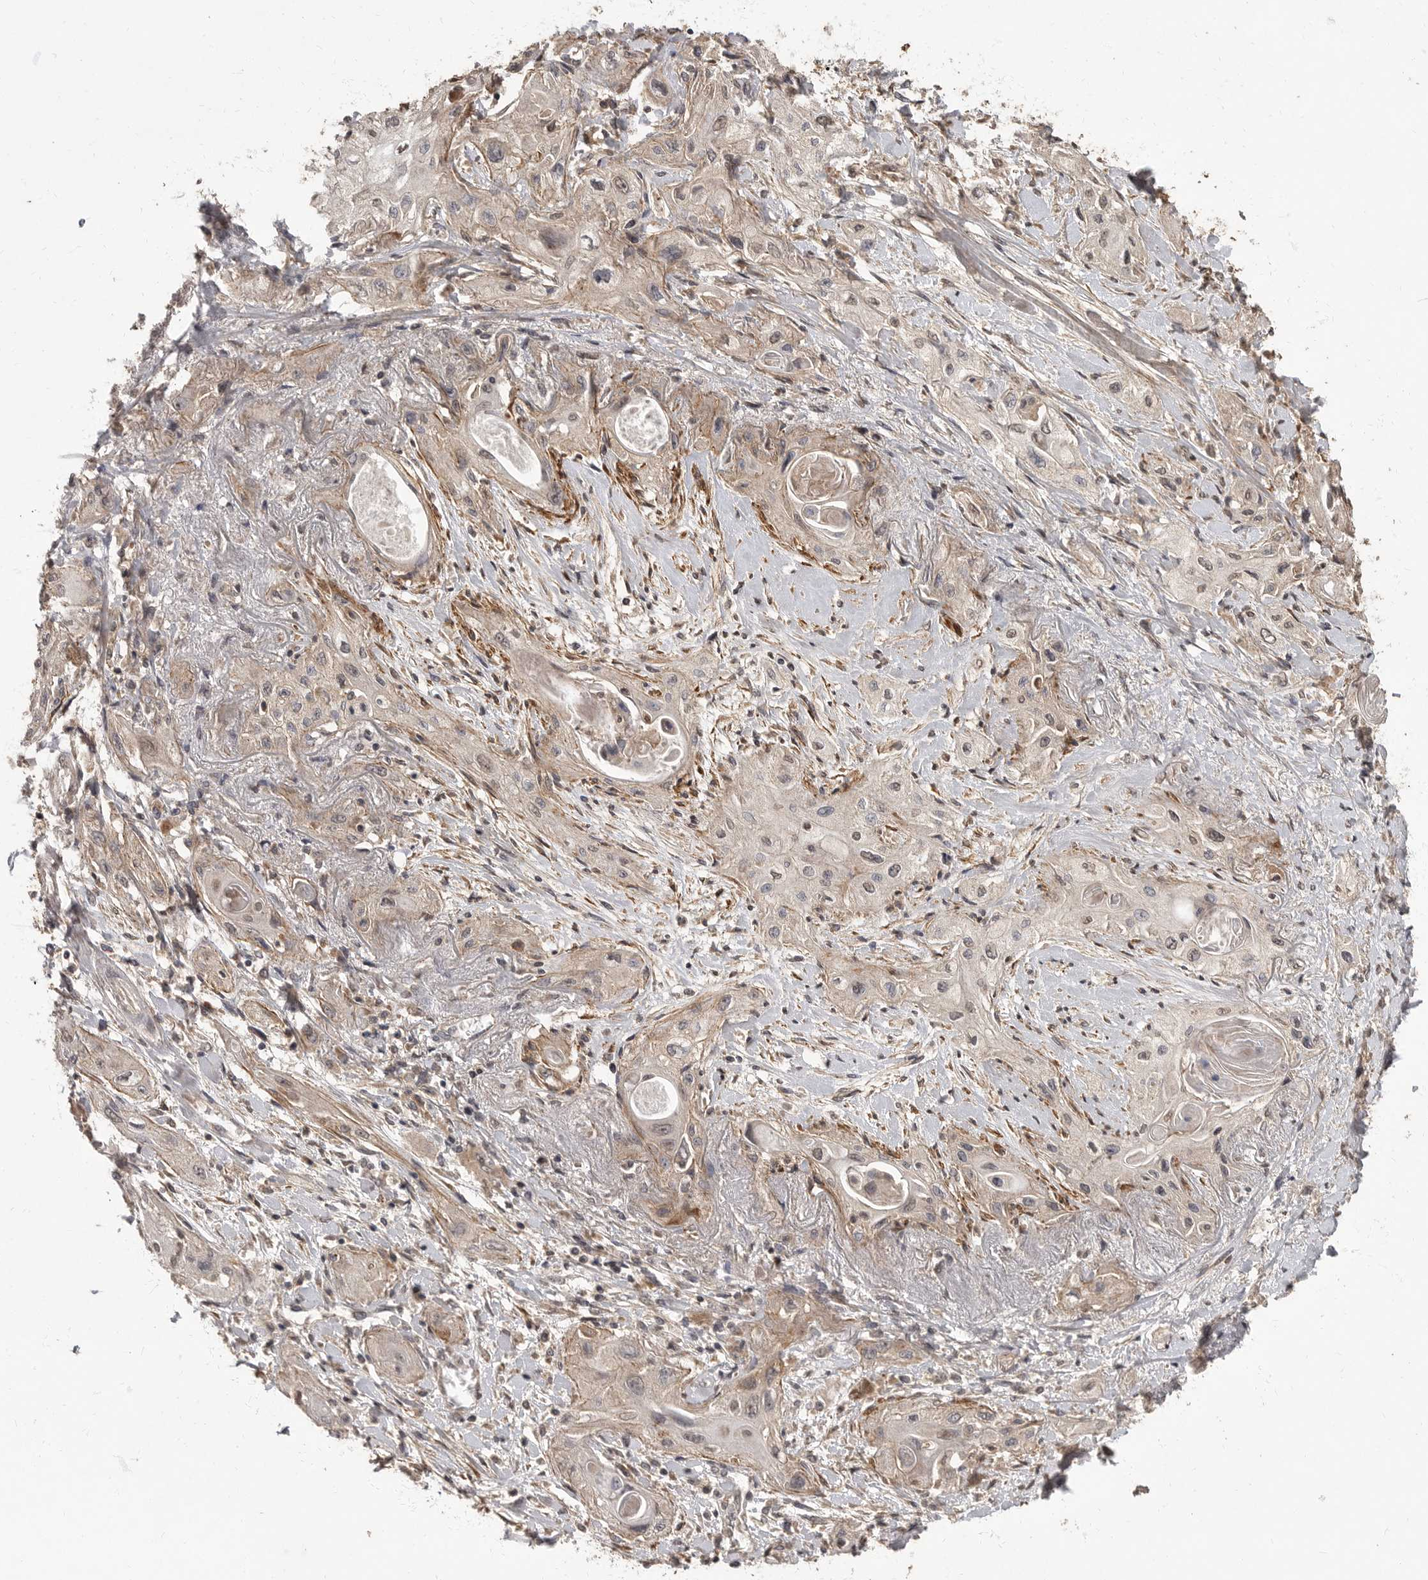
{"staining": {"intensity": "negative", "quantity": "none", "location": "none"}, "tissue": "lung cancer", "cell_type": "Tumor cells", "image_type": "cancer", "snomed": [{"axis": "morphology", "description": "Squamous cell carcinoma, NOS"}, {"axis": "topography", "description": "Lung"}], "caption": "Human squamous cell carcinoma (lung) stained for a protein using immunohistochemistry displays no staining in tumor cells.", "gene": "MAFG", "patient": {"sex": "female", "age": 47}}